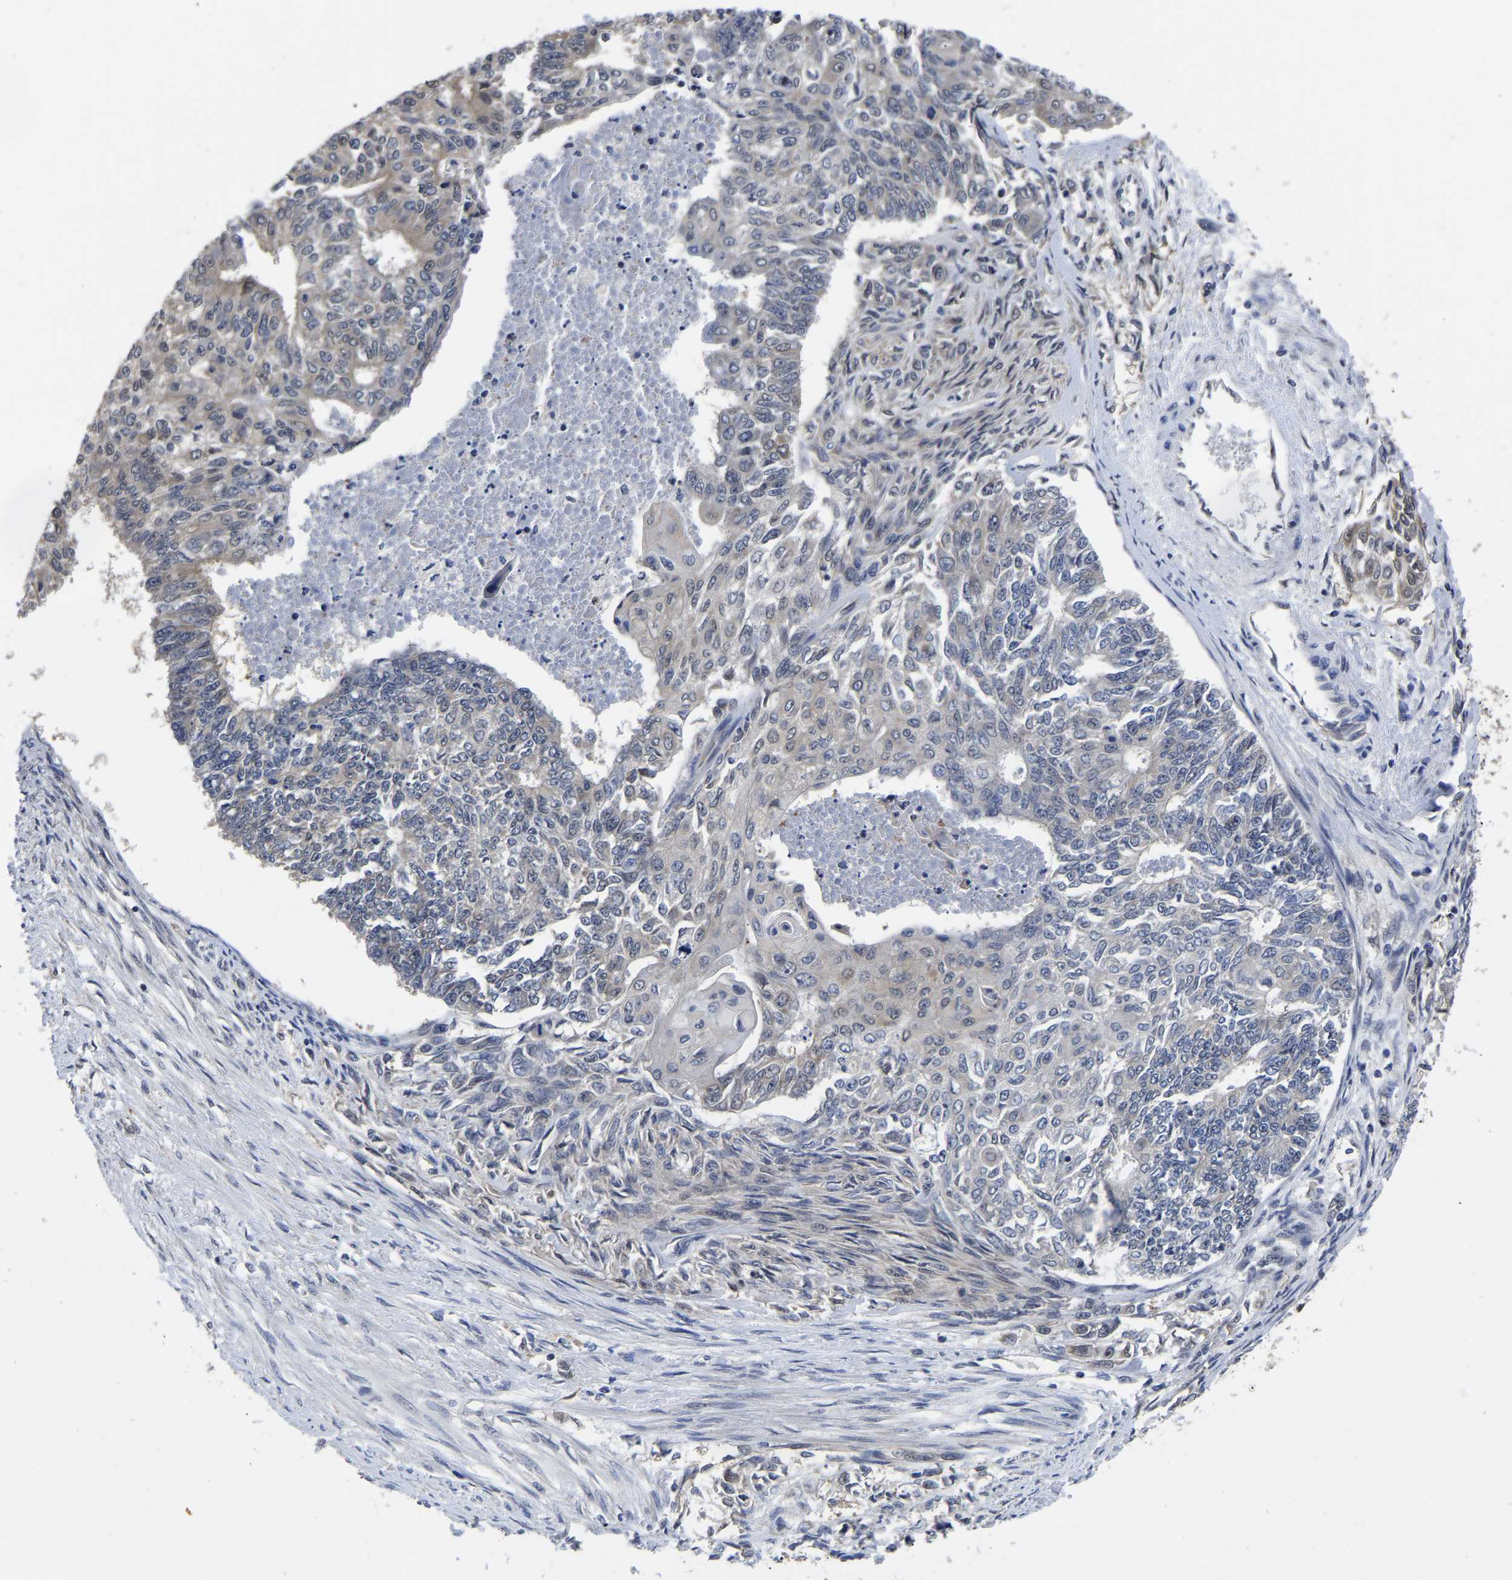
{"staining": {"intensity": "negative", "quantity": "none", "location": "none"}, "tissue": "endometrial cancer", "cell_type": "Tumor cells", "image_type": "cancer", "snomed": [{"axis": "morphology", "description": "Adenocarcinoma, NOS"}, {"axis": "topography", "description": "Endometrium"}], "caption": "Histopathology image shows no significant protein staining in tumor cells of endometrial cancer.", "gene": "MCOLN2", "patient": {"sex": "female", "age": 32}}